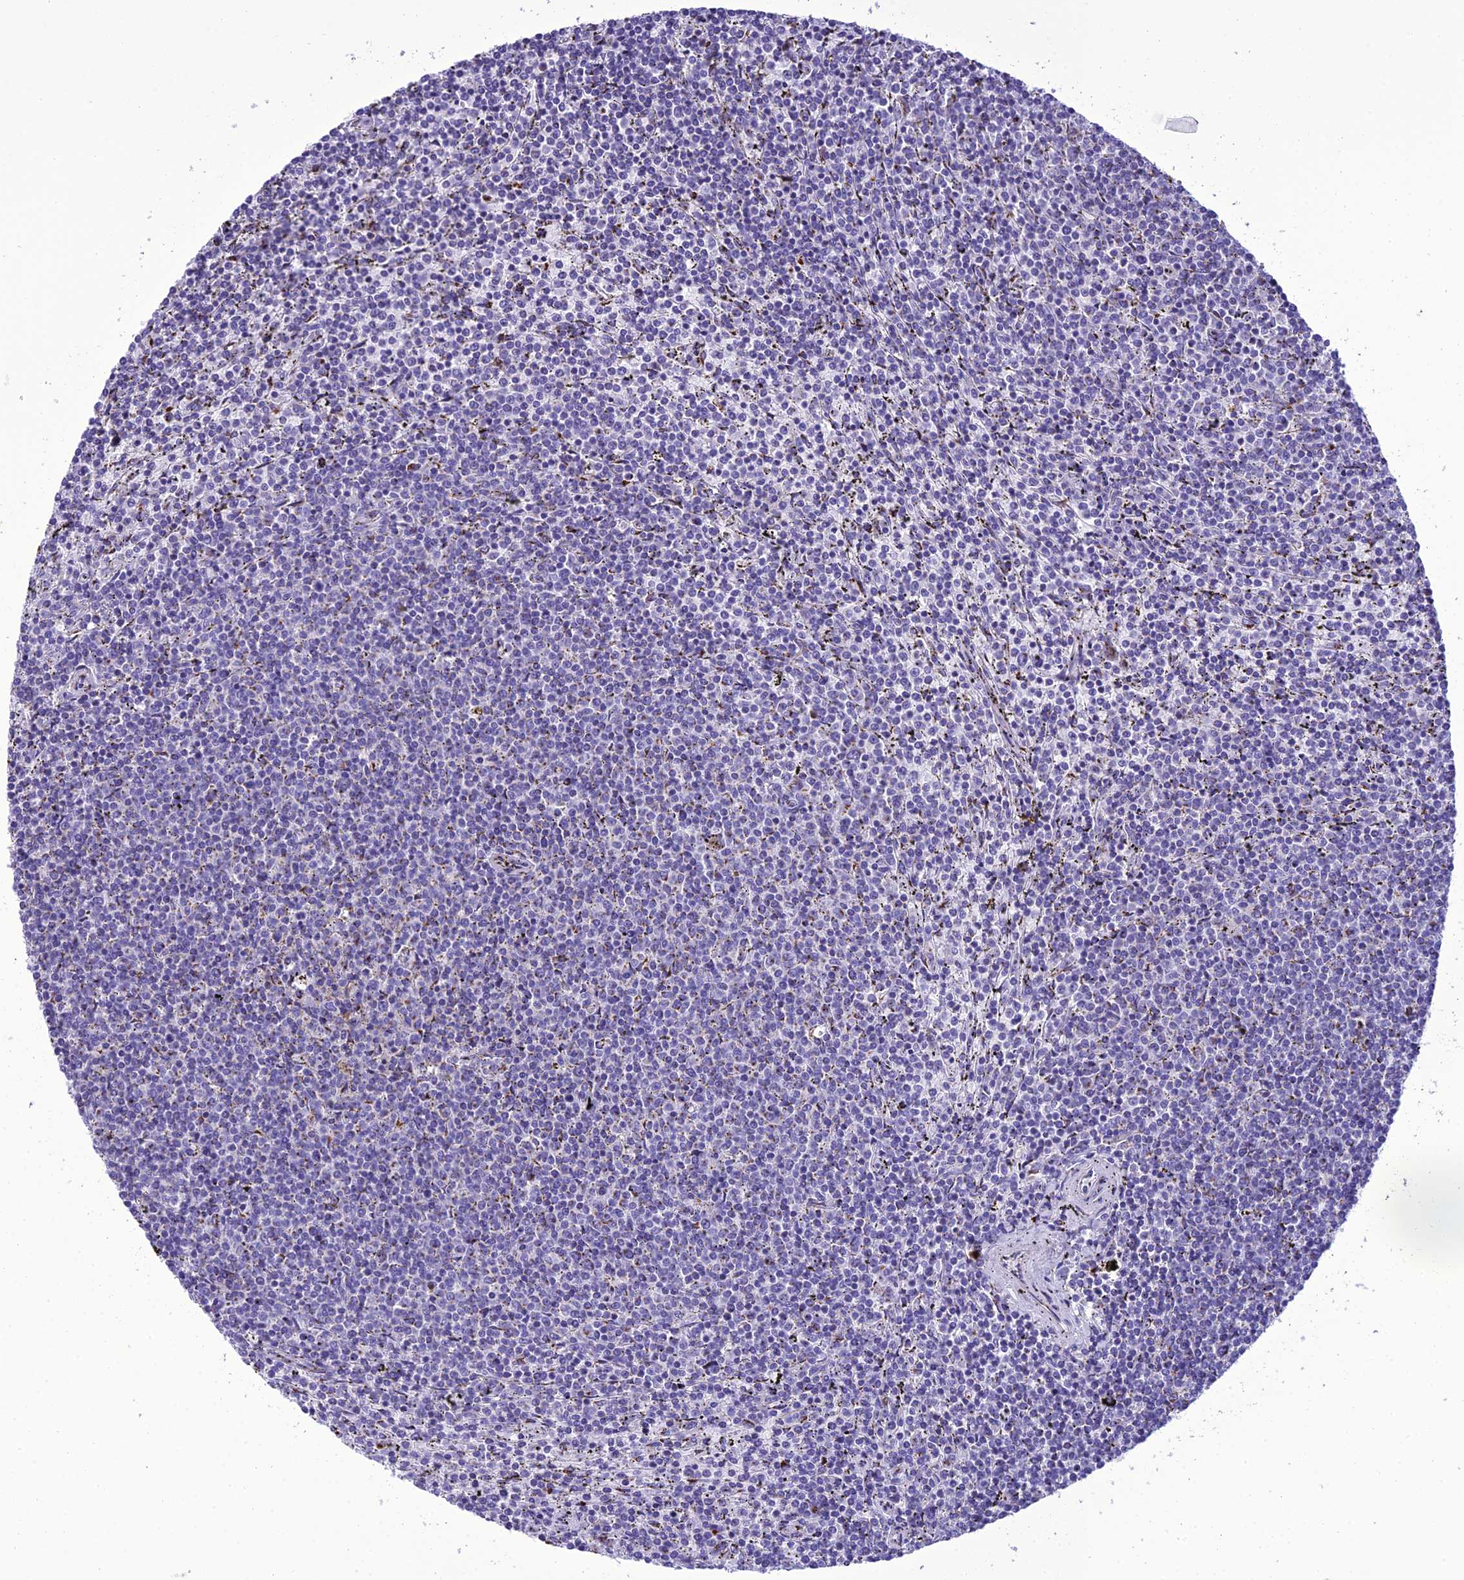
{"staining": {"intensity": "negative", "quantity": "none", "location": "none"}, "tissue": "lymphoma", "cell_type": "Tumor cells", "image_type": "cancer", "snomed": [{"axis": "morphology", "description": "Malignant lymphoma, non-Hodgkin's type, Low grade"}, {"axis": "topography", "description": "Spleen"}], "caption": "High power microscopy micrograph of an IHC photomicrograph of lymphoma, revealing no significant expression in tumor cells.", "gene": "GOLM2", "patient": {"sex": "female", "age": 50}}